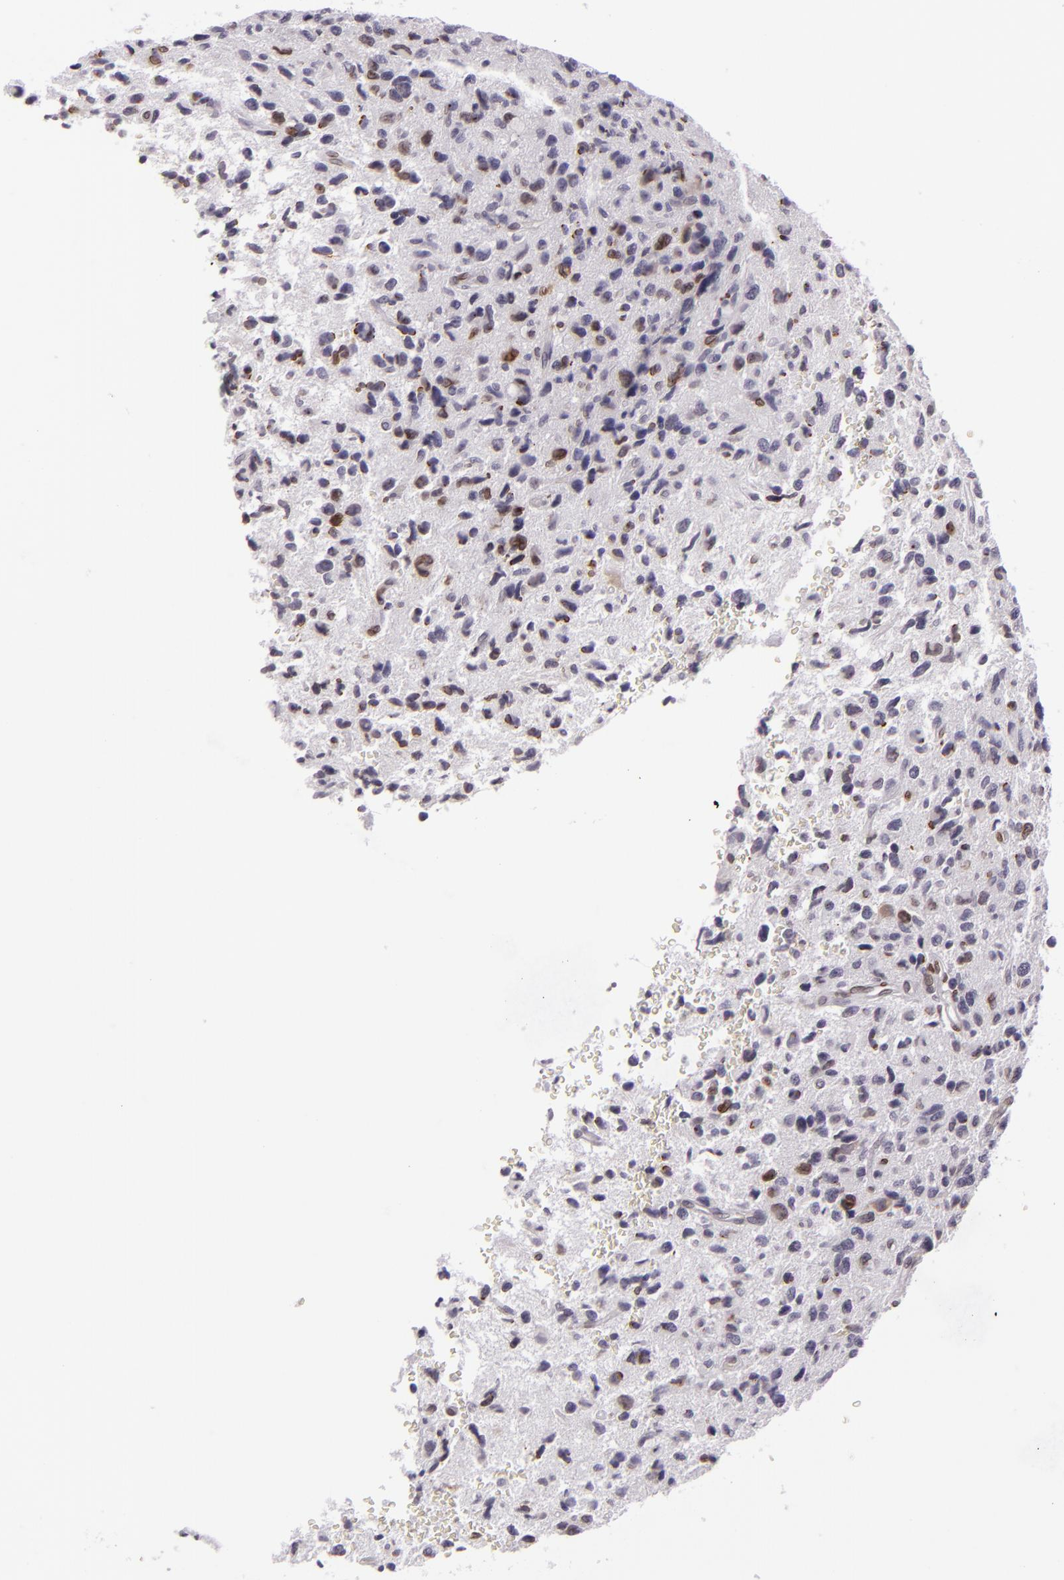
{"staining": {"intensity": "moderate", "quantity": "25%-75%", "location": "nuclear"}, "tissue": "glioma", "cell_type": "Tumor cells", "image_type": "cancer", "snomed": [{"axis": "morphology", "description": "Glioma, malignant, High grade"}, {"axis": "topography", "description": "Brain"}], "caption": "Glioma stained for a protein (brown) demonstrates moderate nuclear positive expression in approximately 25%-75% of tumor cells.", "gene": "EMD", "patient": {"sex": "female", "age": 60}}